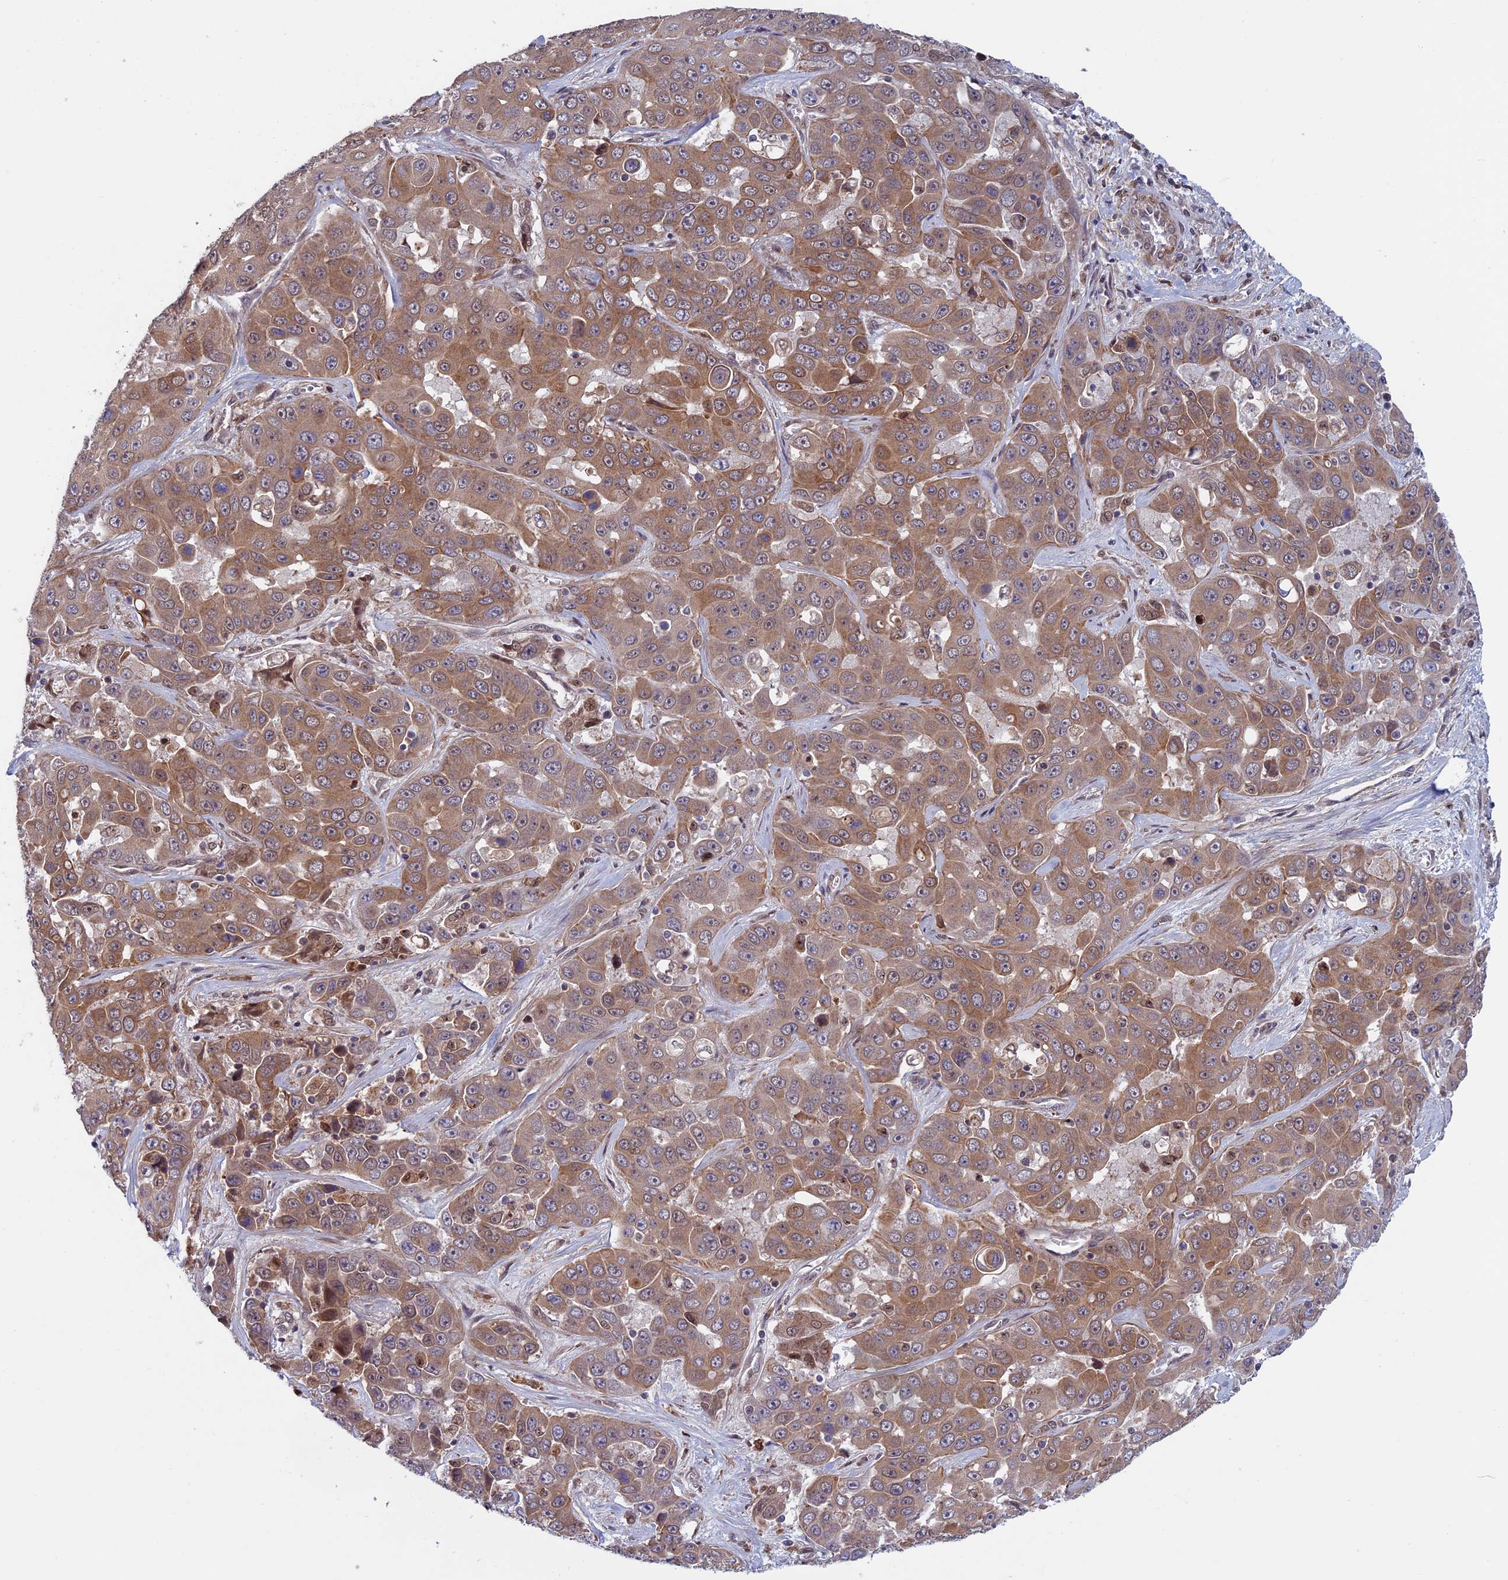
{"staining": {"intensity": "moderate", "quantity": ">75%", "location": "cytoplasmic/membranous"}, "tissue": "liver cancer", "cell_type": "Tumor cells", "image_type": "cancer", "snomed": [{"axis": "morphology", "description": "Cholangiocarcinoma"}, {"axis": "topography", "description": "Liver"}], "caption": "Immunohistochemical staining of human liver cholangiocarcinoma displays moderate cytoplasmic/membranous protein staining in approximately >75% of tumor cells.", "gene": "FADS1", "patient": {"sex": "female", "age": 52}}